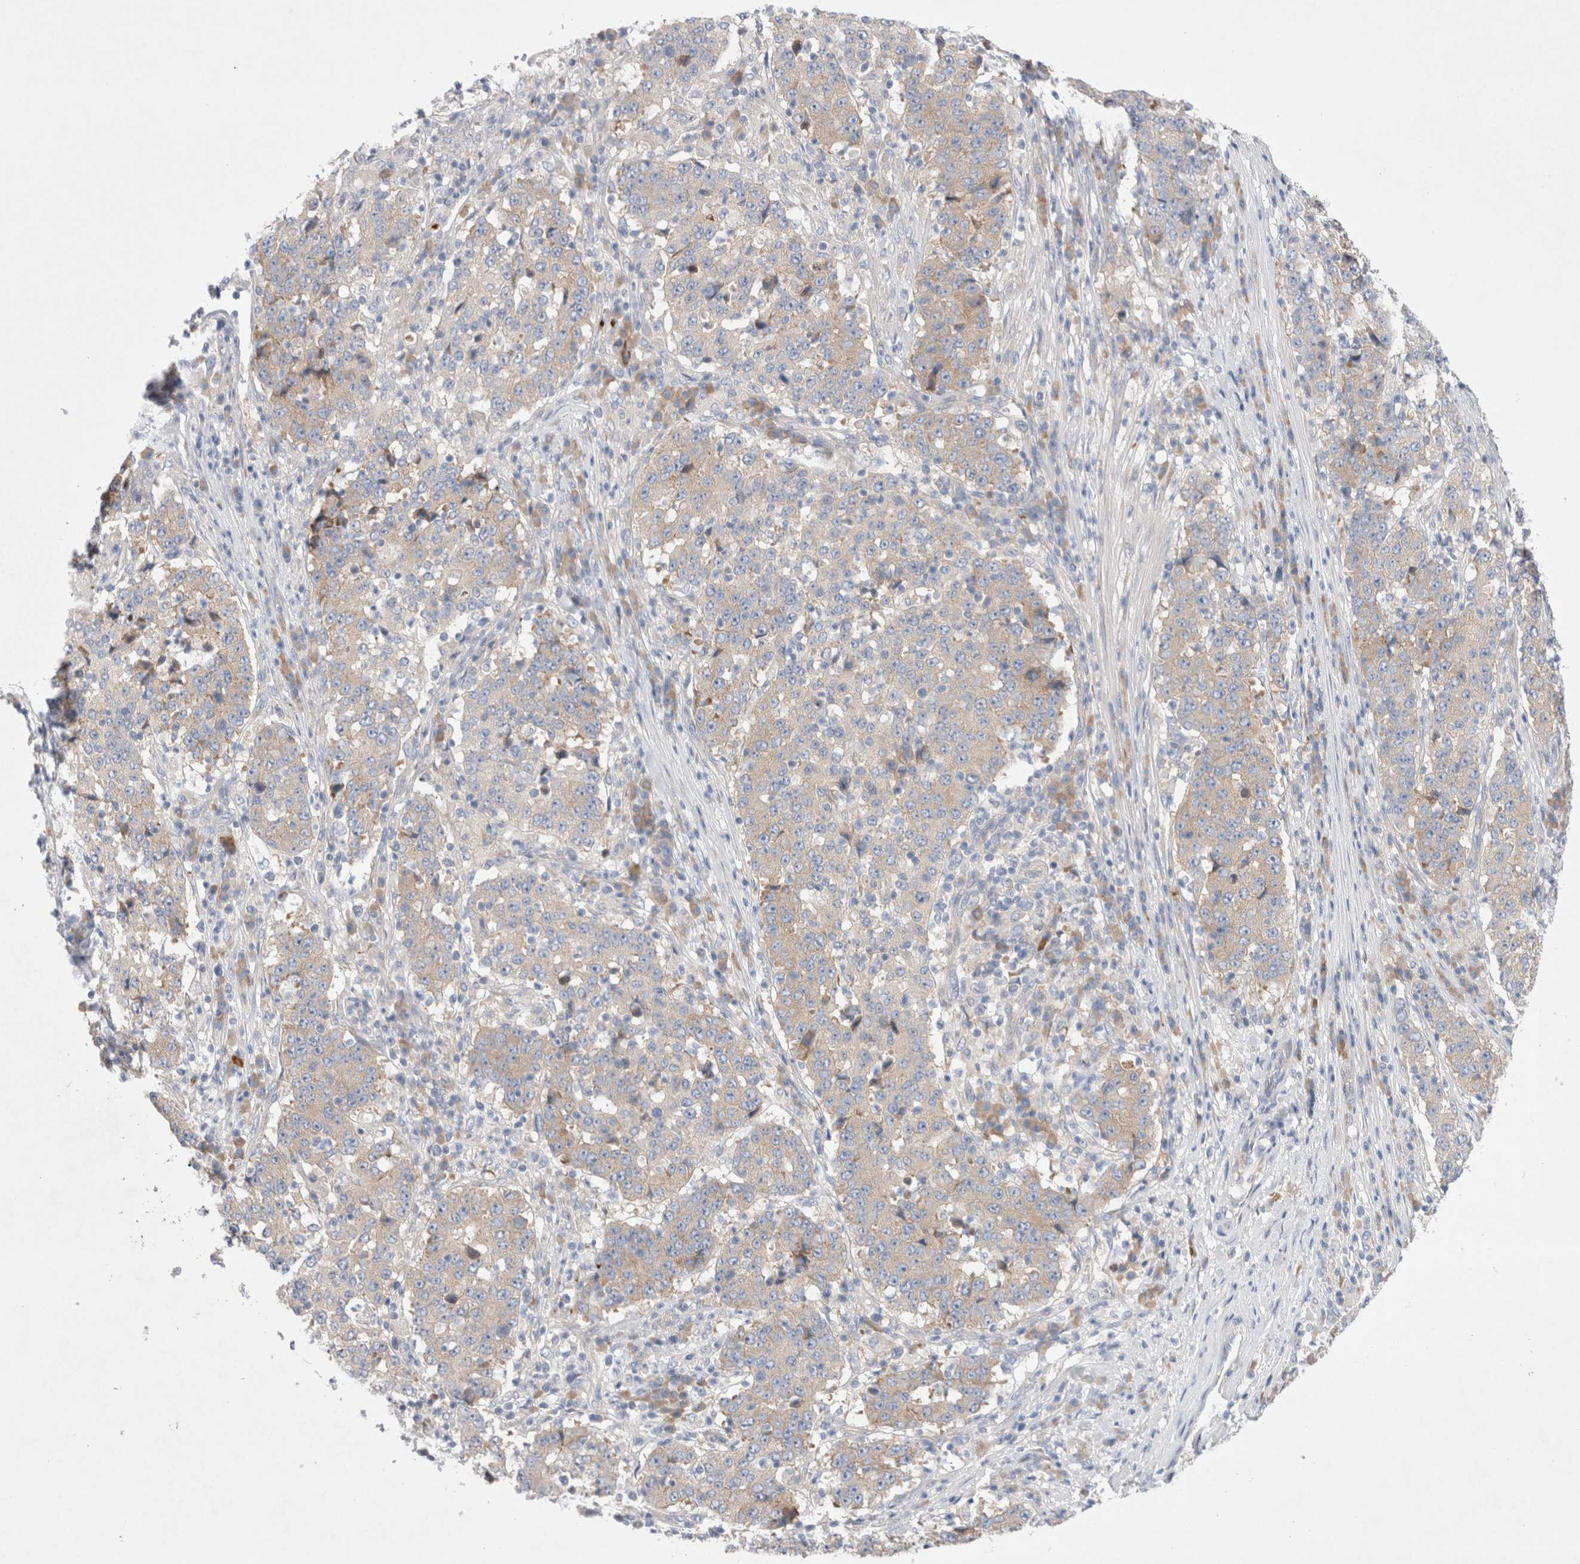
{"staining": {"intensity": "weak", "quantity": "<25%", "location": "cytoplasmic/membranous"}, "tissue": "stomach cancer", "cell_type": "Tumor cells", "image_type": "cancer", "snomed": [{"axis": "morphology", "description": "Adenocarcinoma, NOS"}, {"axis": "topography", "description": "Stomach"}], "caption": "IHC micrograph of adenocarcinoma (stomach) stained for a protein (brown), which reveals no positivity in tumor cells. (Stains: DAB (3,3'-diaminobenzidine) immunohistochemistry (IHC) with hematoxylin counter stain, Microscopy: brightfield microscopy at high magnification).", "gene": "RBM12B", "patient": {"sex": "male", "age": 59}}